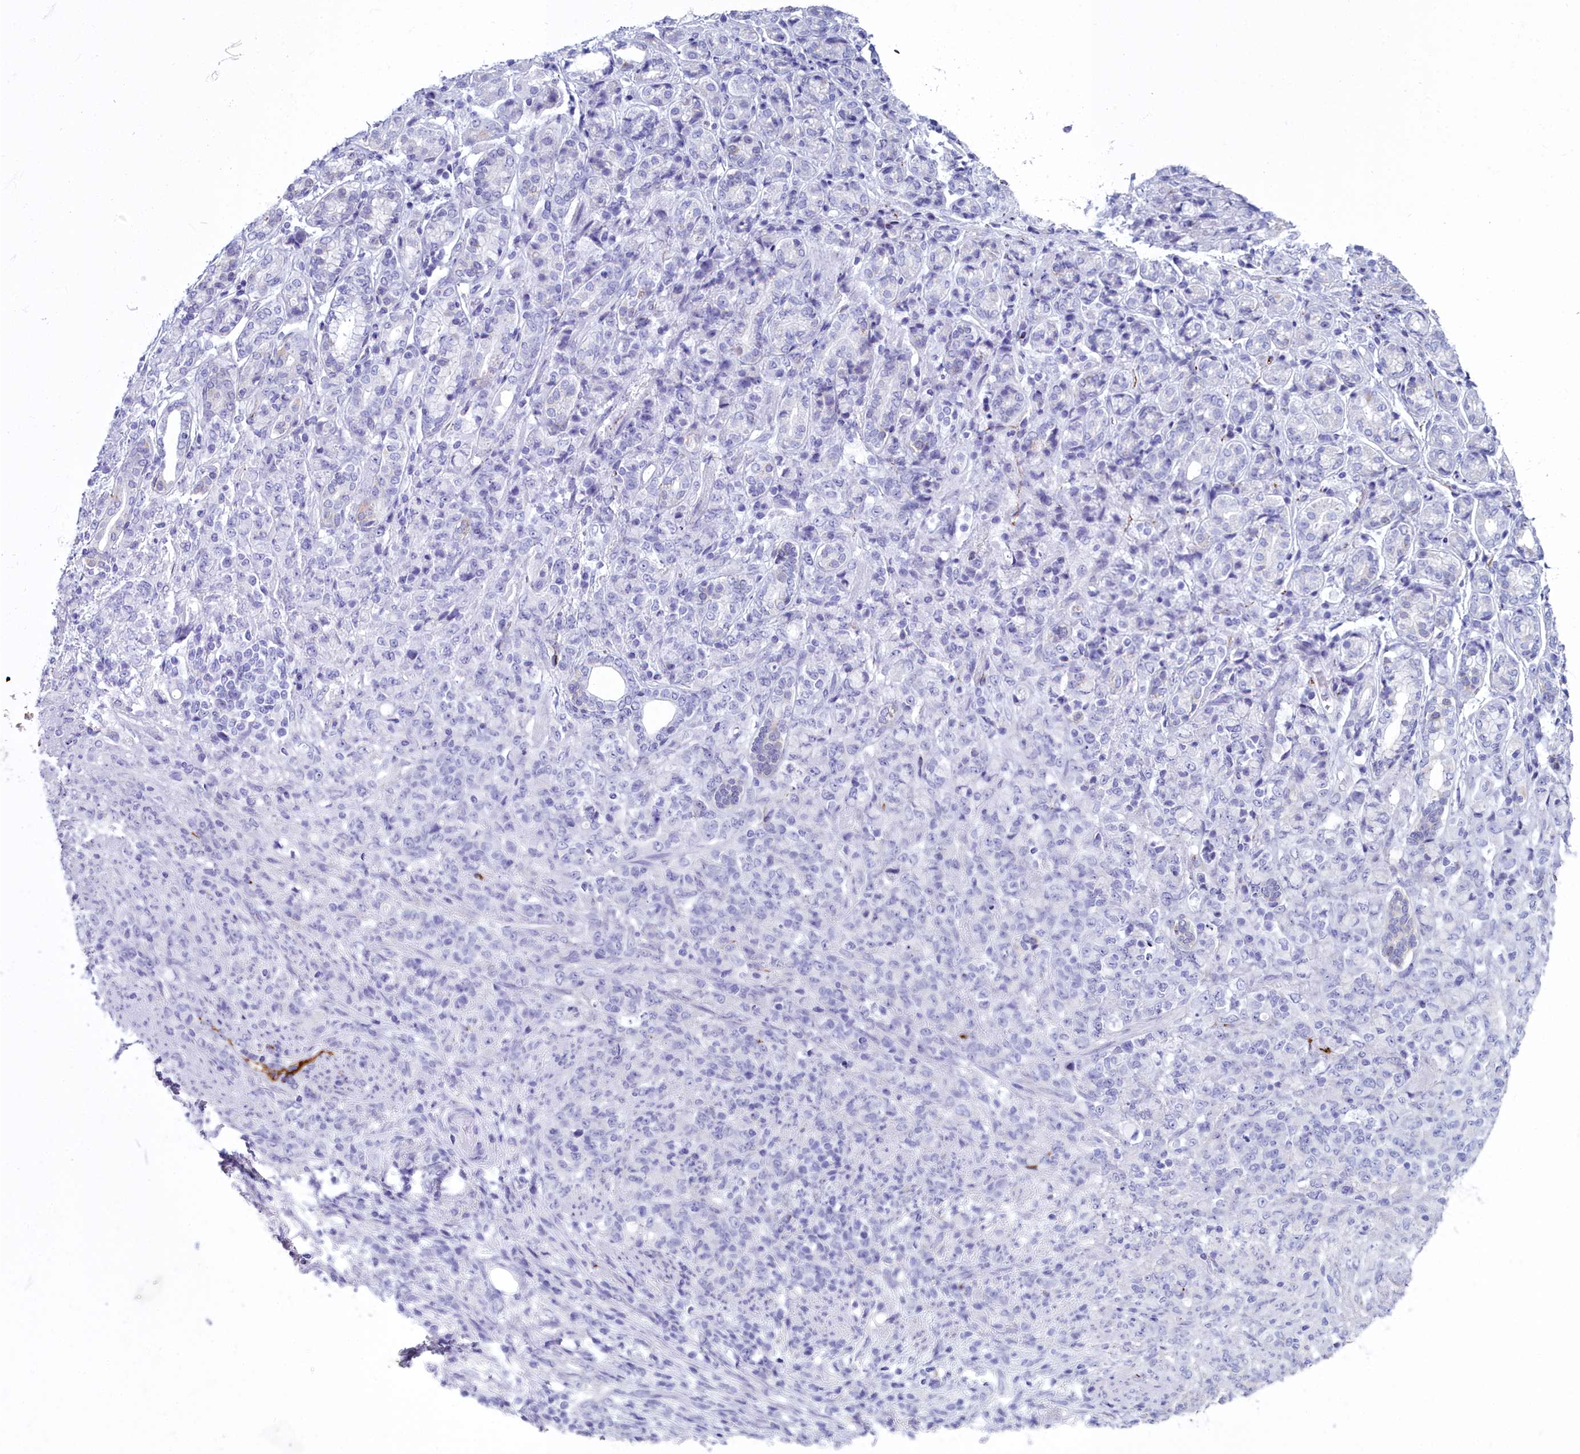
{"staining": {"intensity": "negative", "quantity": "none", "location": "none"}, "tissue": "stomach cancer", "cell_type": "Tumor cells", "image_type": "cancer", "snomed": [{"axis": "morphology", "description": "Adenocarcinoma, NOS"}, {"axis": "topography", "description": "Stomach"}], "caption": "Tumor cells are negative for protein expression in human stomach cancer (adenocarcinoma). The staining is performed using DAB brown chromogen with nuclei counter-stained in using hematoxylin.", "gene": "MAP6", "patient": {"sex": "female", "age": 79}}